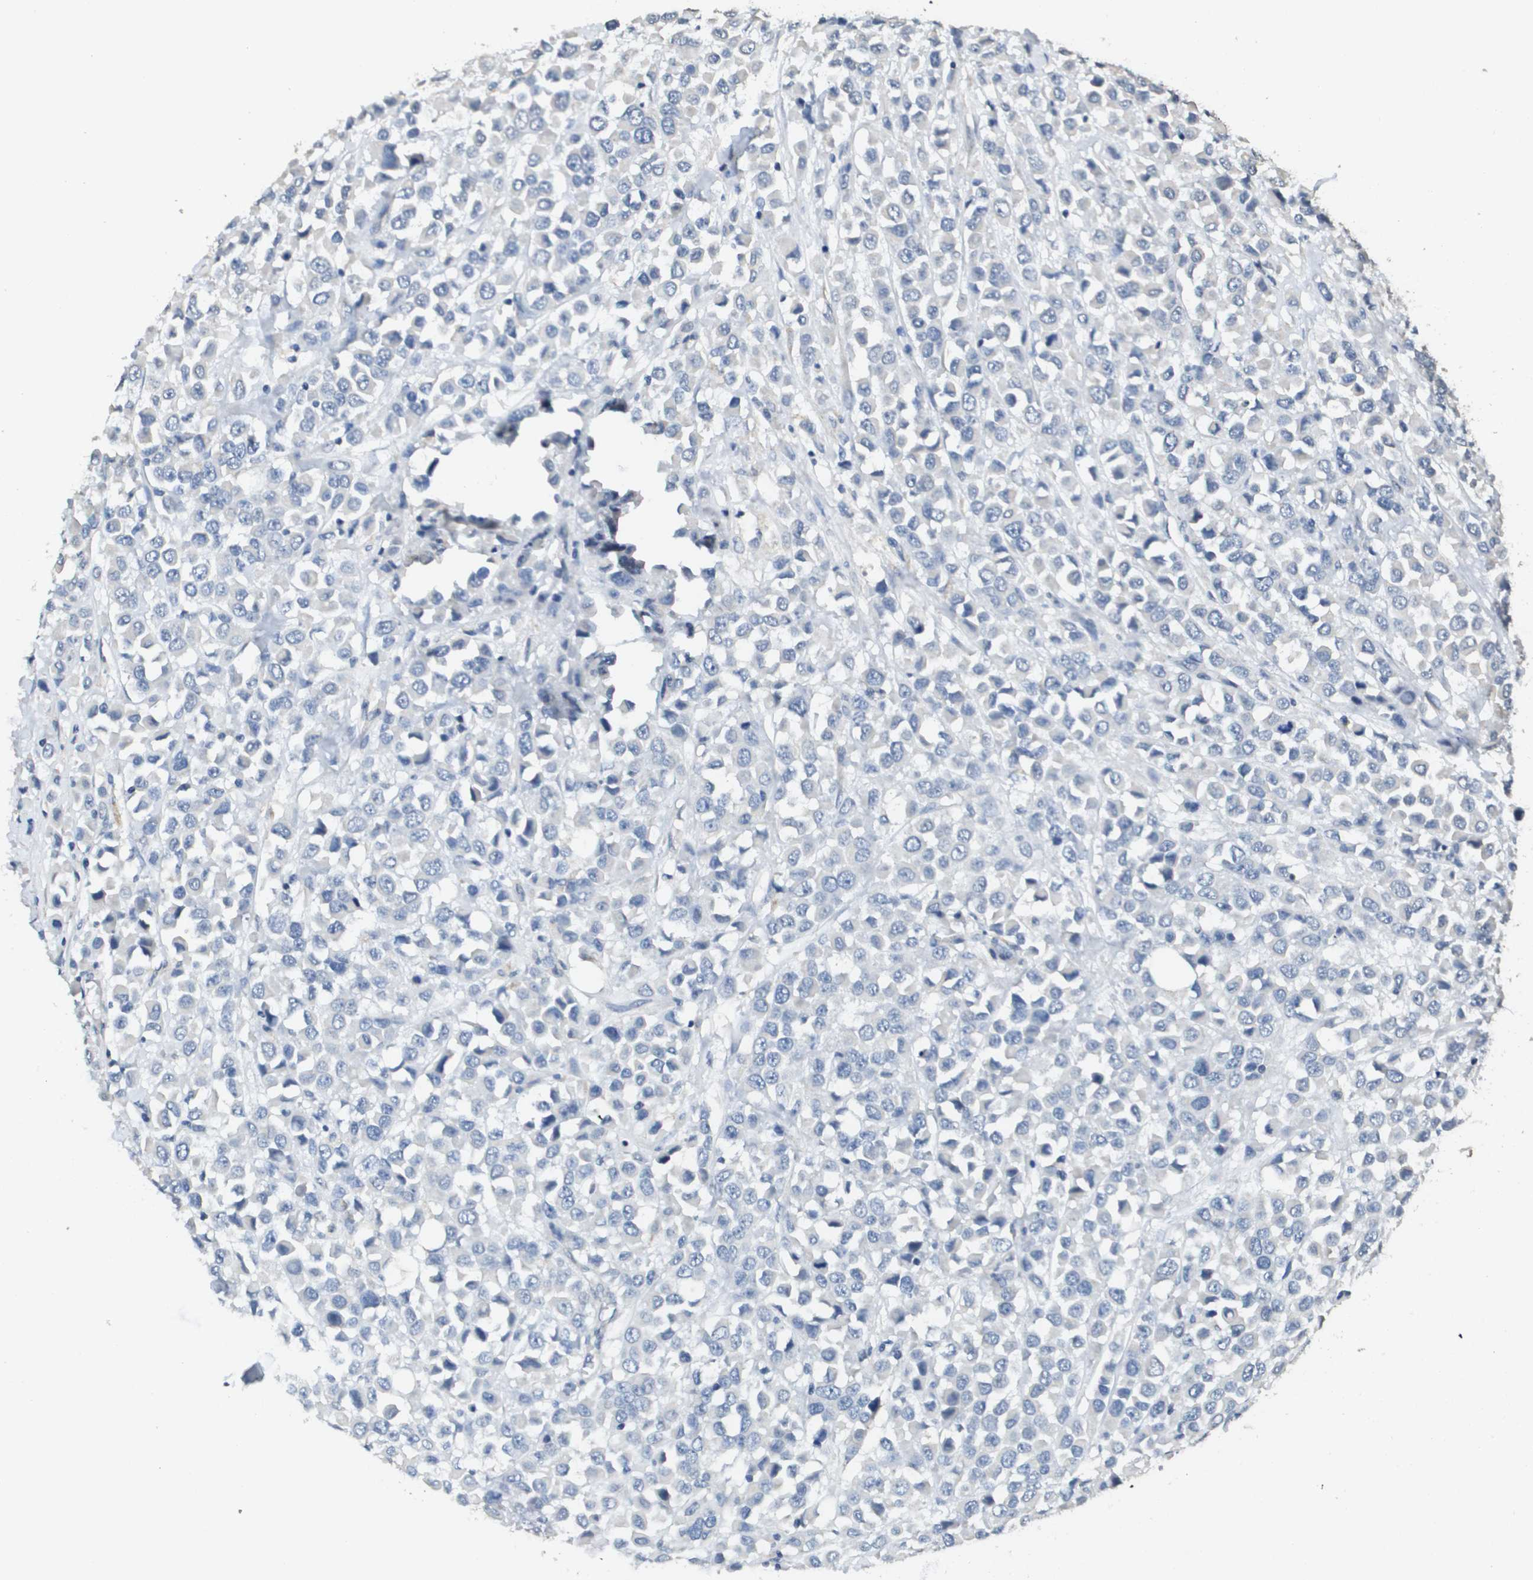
{"staining": {"intensity": "negative", "quantity": "none", "location": "none"}, "tissue": "breast cancer", "cell_type": "Tumor cells", "image_type": "cancer", "snomed": [{"axis": "morphology", "description": "Duct carcinoma"}, {"axis": "topography", "description": "Breast"}], "caption": "Immunohistochemistry image of breast cancer stained for a protein (brown), which exhibits no staining in tumor cells.", "gene": "MT3", "patient": {"sex": "female", "age": 61}}